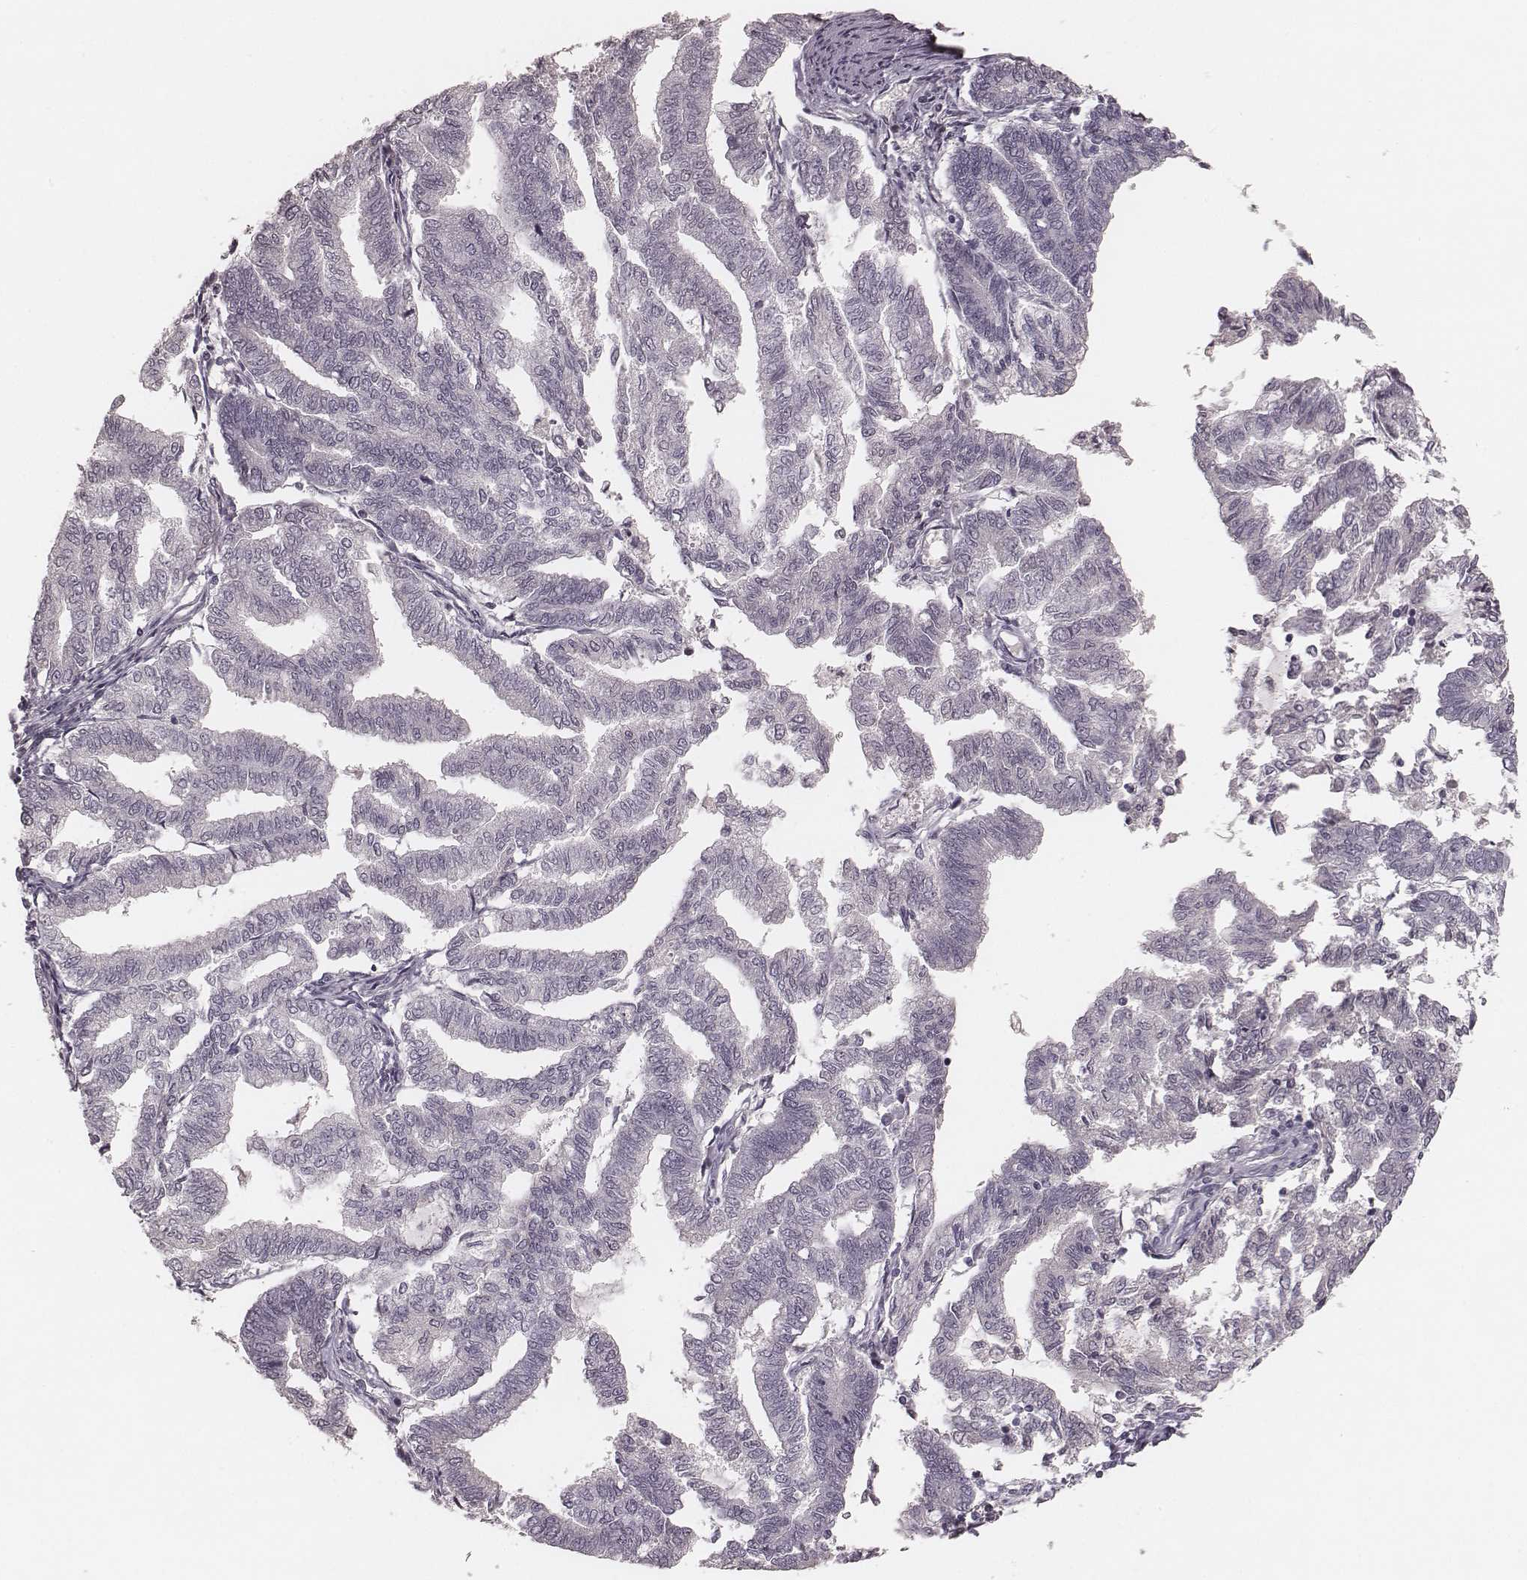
{"staining": {"intensity": "negative", "quantity": "none", "location": "none"}, "tissue": "endometrial cancer", "cell_type": "Tumor cells", "image_type": "cancer", "snomed": [{"axis": "morphology", "description": "Adenocarcinoma, NOS"}, {"axis": "topography", "description": "Endometrium"}], "caption": "Endometrial cancer (adenocarcinoma) was stained to show a protein in brown. There is no significant positivity in tumor cells.", "gene": "SMIM24", "patient": {"sex": "female", "age": 79}}